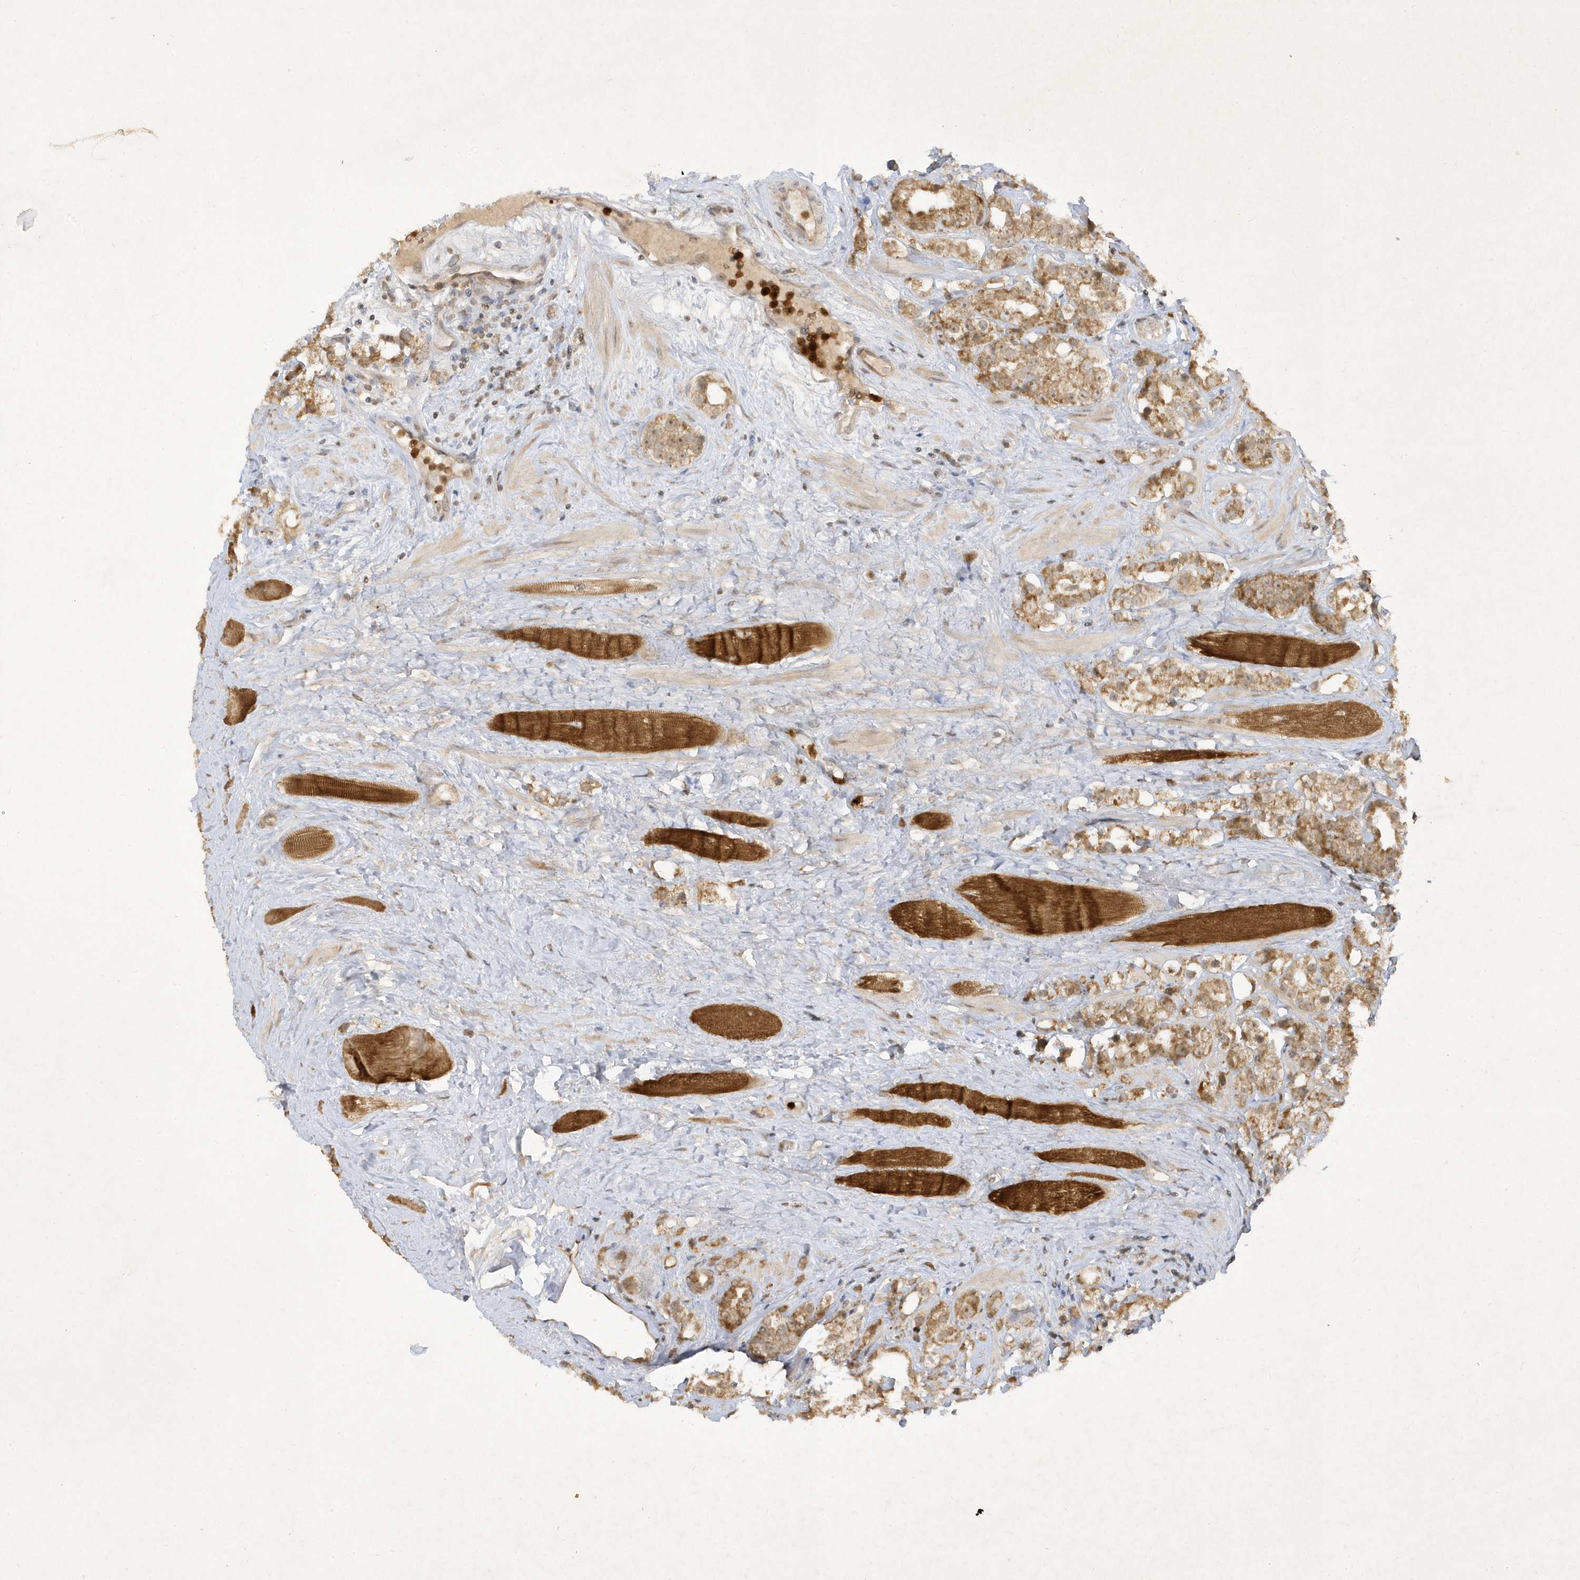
{"staining": {"intensity": "moderate", "quantity": ">75%", "location": "cytoplasmic/membranous"}, "tissue": "prostate cancer", "cell_type": "Tumor cells", "image_type": "cancer", "snomed": [{"axis": "morphology", "description": "Adenocarcinoma, NOS"}, {"axis": "topography", "description": "Prostate"}], "caption": "This is a photomicrograph of IHC staining of prostate cancer, which shows moderate expression in the cytoplasmic/membranous of tumor cells.", "gene": "ZNF213", "patient": {"sex": "male", "age": 79}}